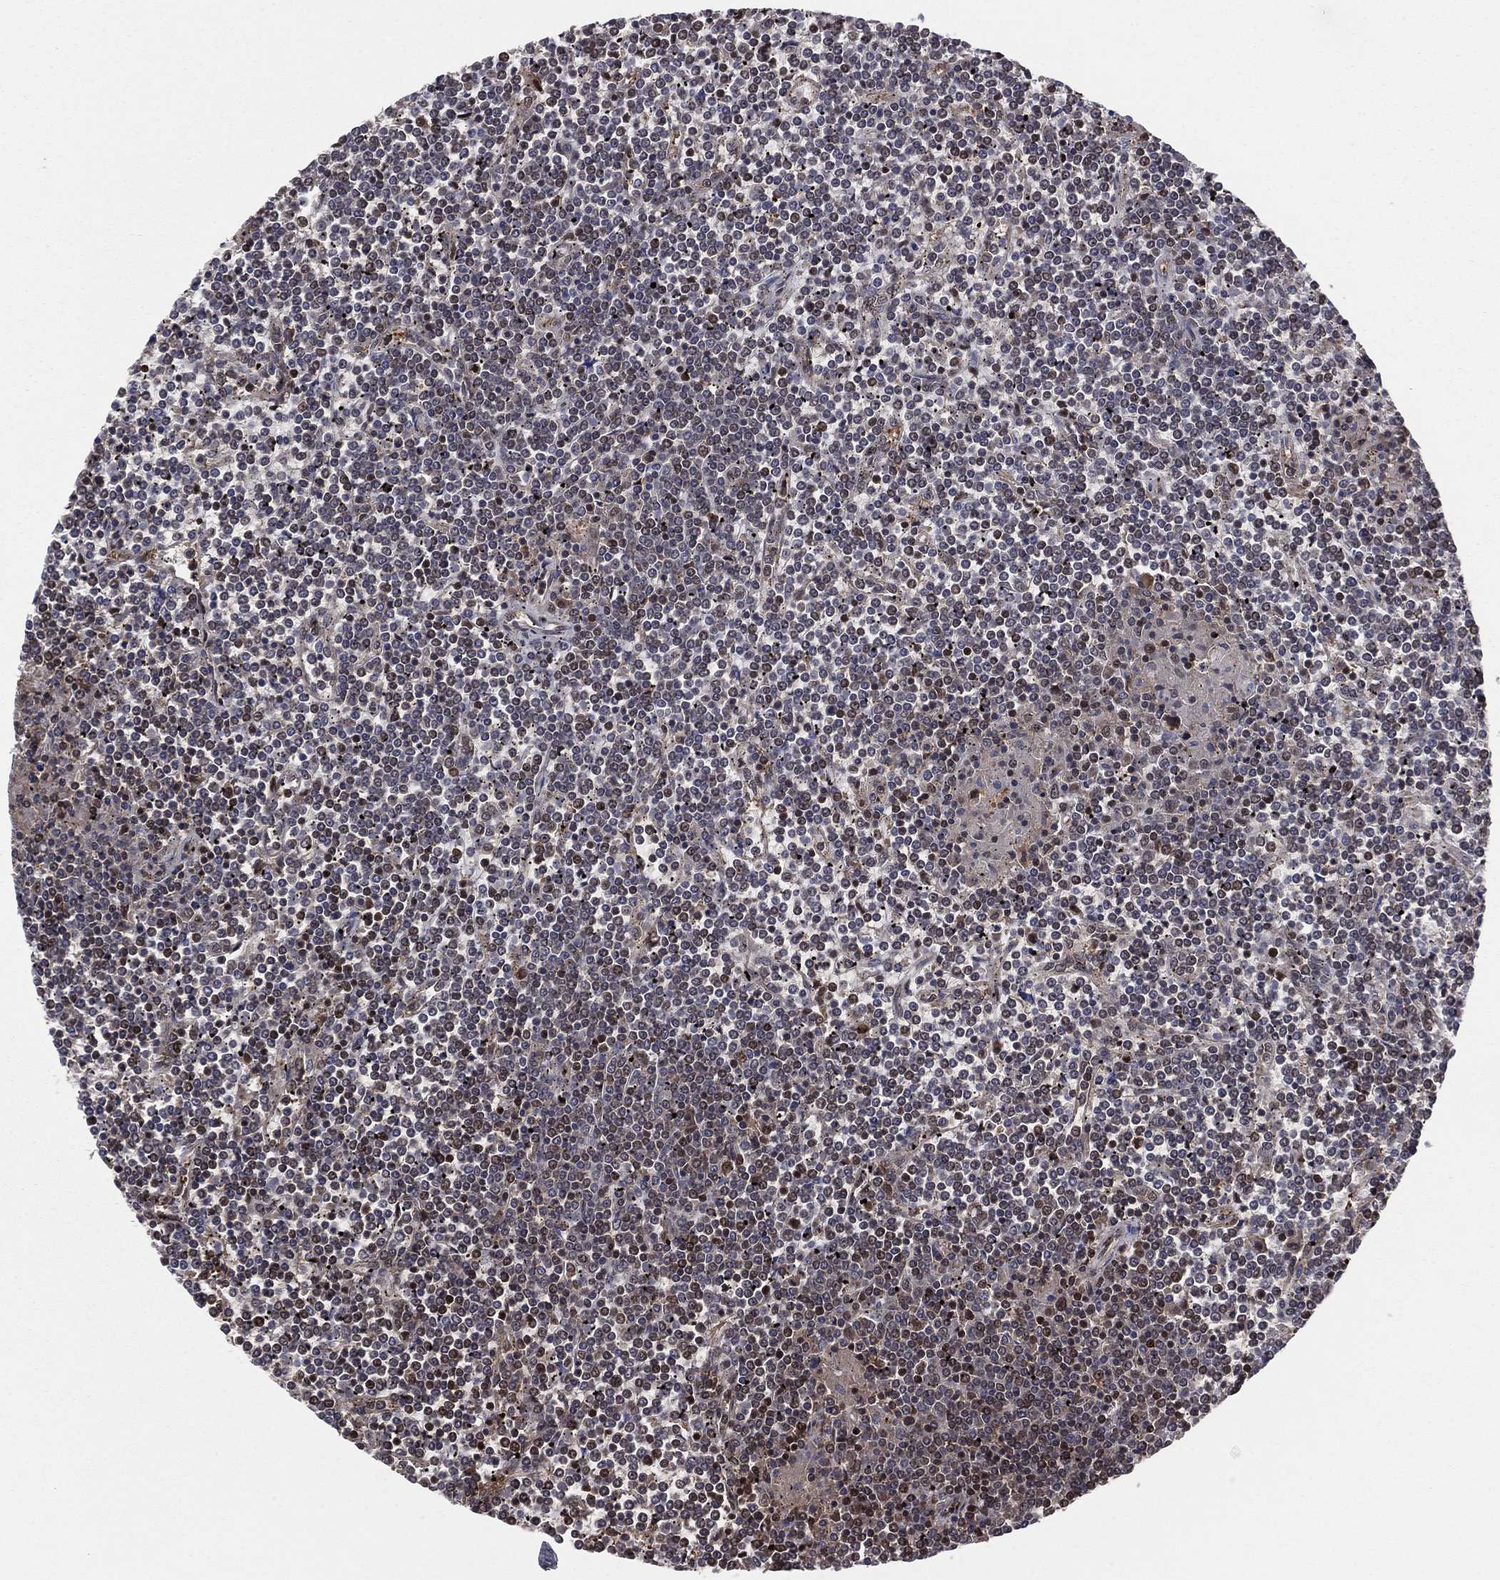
{"staining": {"intensity": "moderate", "quantity": "<25%", "location": "nuclear"}, "tissue": "lymphoma", "cell_type": "Tumor cells", "image_type": "cancer", "snomed": [{"axis": "morphology", "description": "Malignant lymphoma, non-Hodgkin's type, Low grade"}, {"axis": "topography", "description": "Spleen"}], "caption": "DAB (3,3'-diaminobenzidine) immunohistochemical staining of lymphoma displays moderate nuclear protein expression in about <25% of tumor cells. (brown staining indicates protein expression, while blue staining denotes nuclei).", "gene": "ICOSLG", "patient": {"sex": "female", "age": 19}}